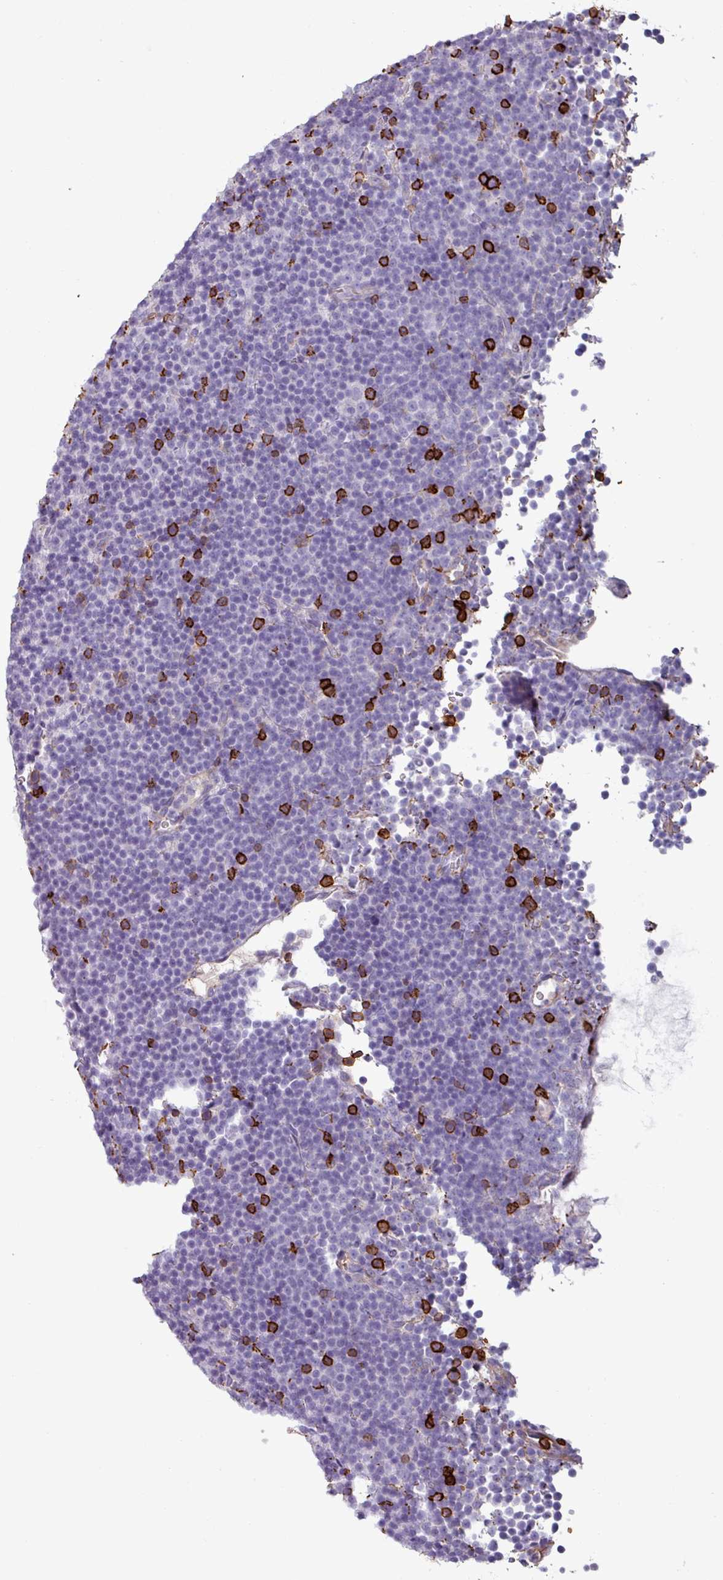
{"staining": {"intensity": "strong", "quantity": "<25%", "location": "cytoplasmic/membranous"}, "tissue": "lymphoma", "cell_type": "Tumor cells", "image_type": "cancer", "snomed": [{"axis": "morphology", "description": "Malignant lymphoma, non-Hodgkin's type, Low grade"}, {"axis": "topography", "description": "Lymph node"}], "caption": "Tumor cells exhibit strong cytoplasmic/membranous expression in approximately <25% of cells in malignant lymphoma, non-Hodgkin's type (low-grade). The staining is performed using DAB (3,3'-diaminobenzidine) brown chromogen to label protein expression. The nuclei are counter-stained blue using hematoxylin.", "gene": "CD8A", "patient": {"sex": "female", "age": 67}}